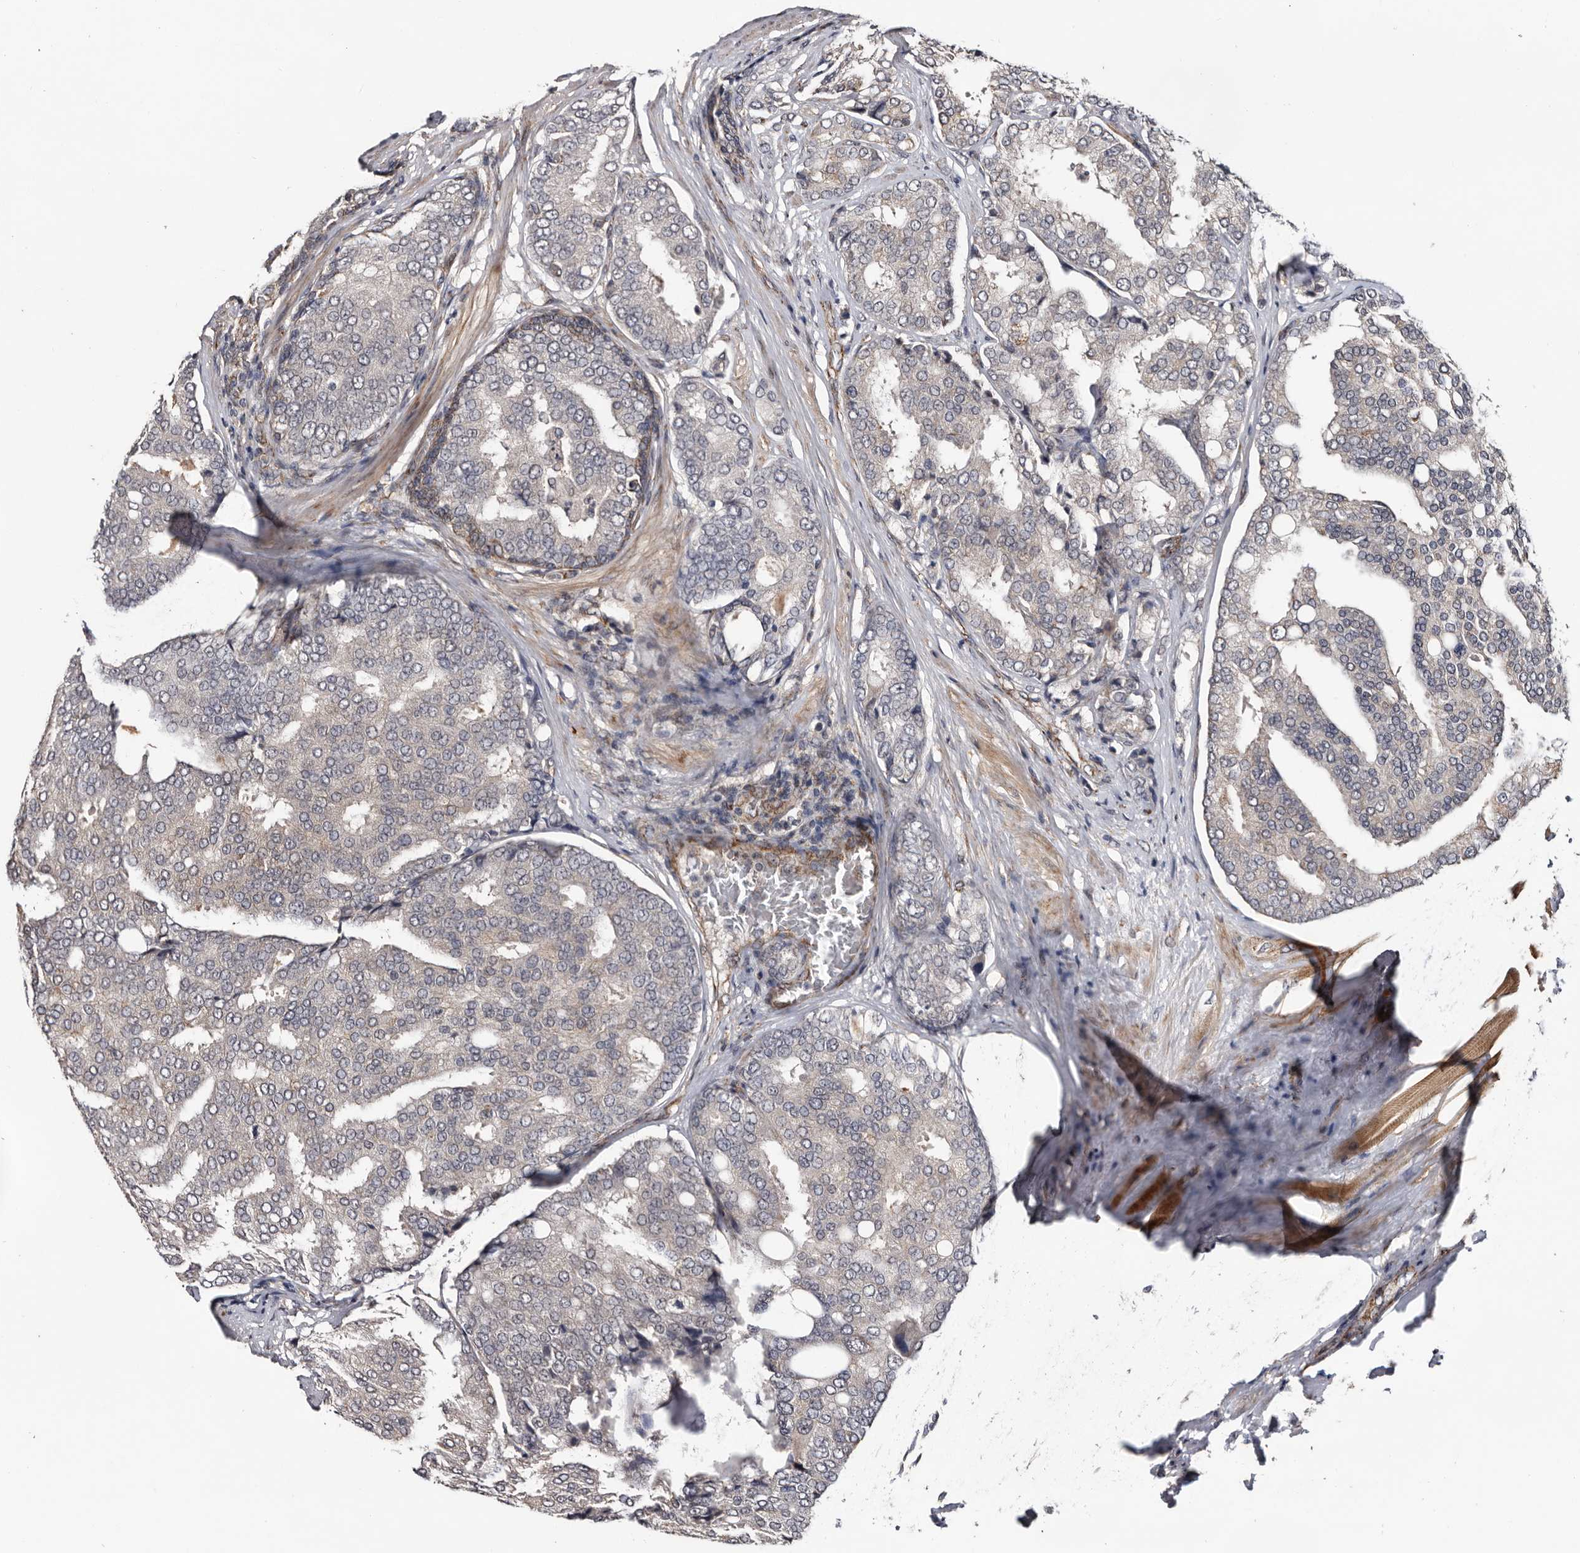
{"staining": {"intensity": "weak", "quantity": "<25%", "location": "cytoplasmic/membranous"}, "tissue": "prostate cancer", "cell_type": "Tumor cells", "image_type": "cancer", "snomed": [{"axis": "morphology", "description": "Adenocarcinoma, High grade"}, {"axis": "topography", "description": "Prostate"}], "caption": "A histopathology image of human prostate cancer is negative for staining in tumor cells.", "gene": "ARMCX2", "patient": {"sex": "male", "age": 50}}